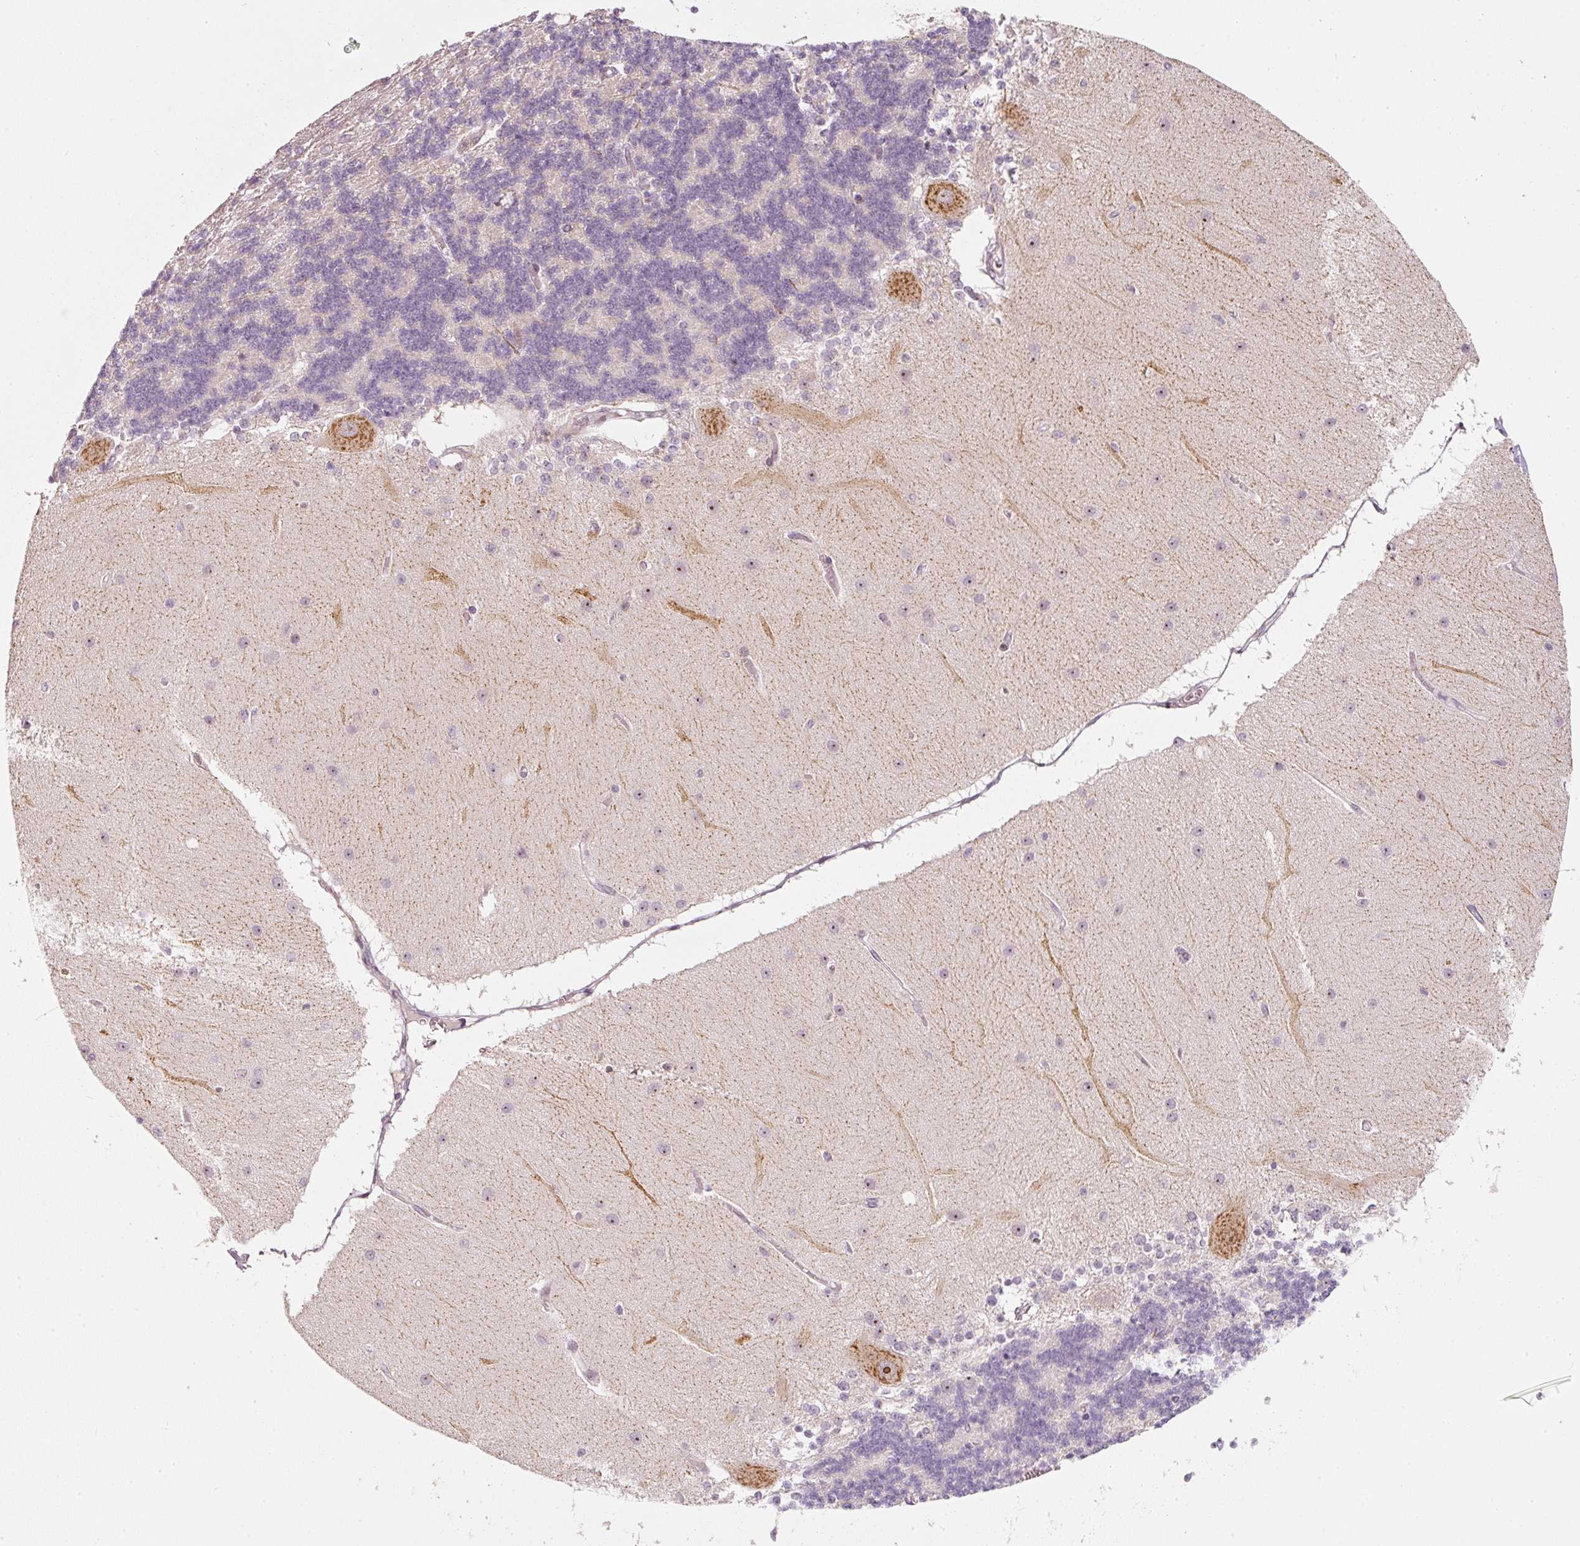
{"staining": {"intensity": "negative", "quantity": "none", "location": "none"}, "tissue": "cerebellum", "cell_type": "Cells in granular layer", "image_type": "normal", "snomed": [{"axis": "morphology", "description": "Normal tissue, NOS"}, {"axis": "topography", "description": "Cerebellum"}], "caption": "The photomicrograph demonstrates no significant expression in cells in granular layer of cerebellum. (DAB (3,3'-diaminobenzidine) IHC, high magnification).", "gene": "MXRA8", "patient": {"sex": "female", "age": 54}}